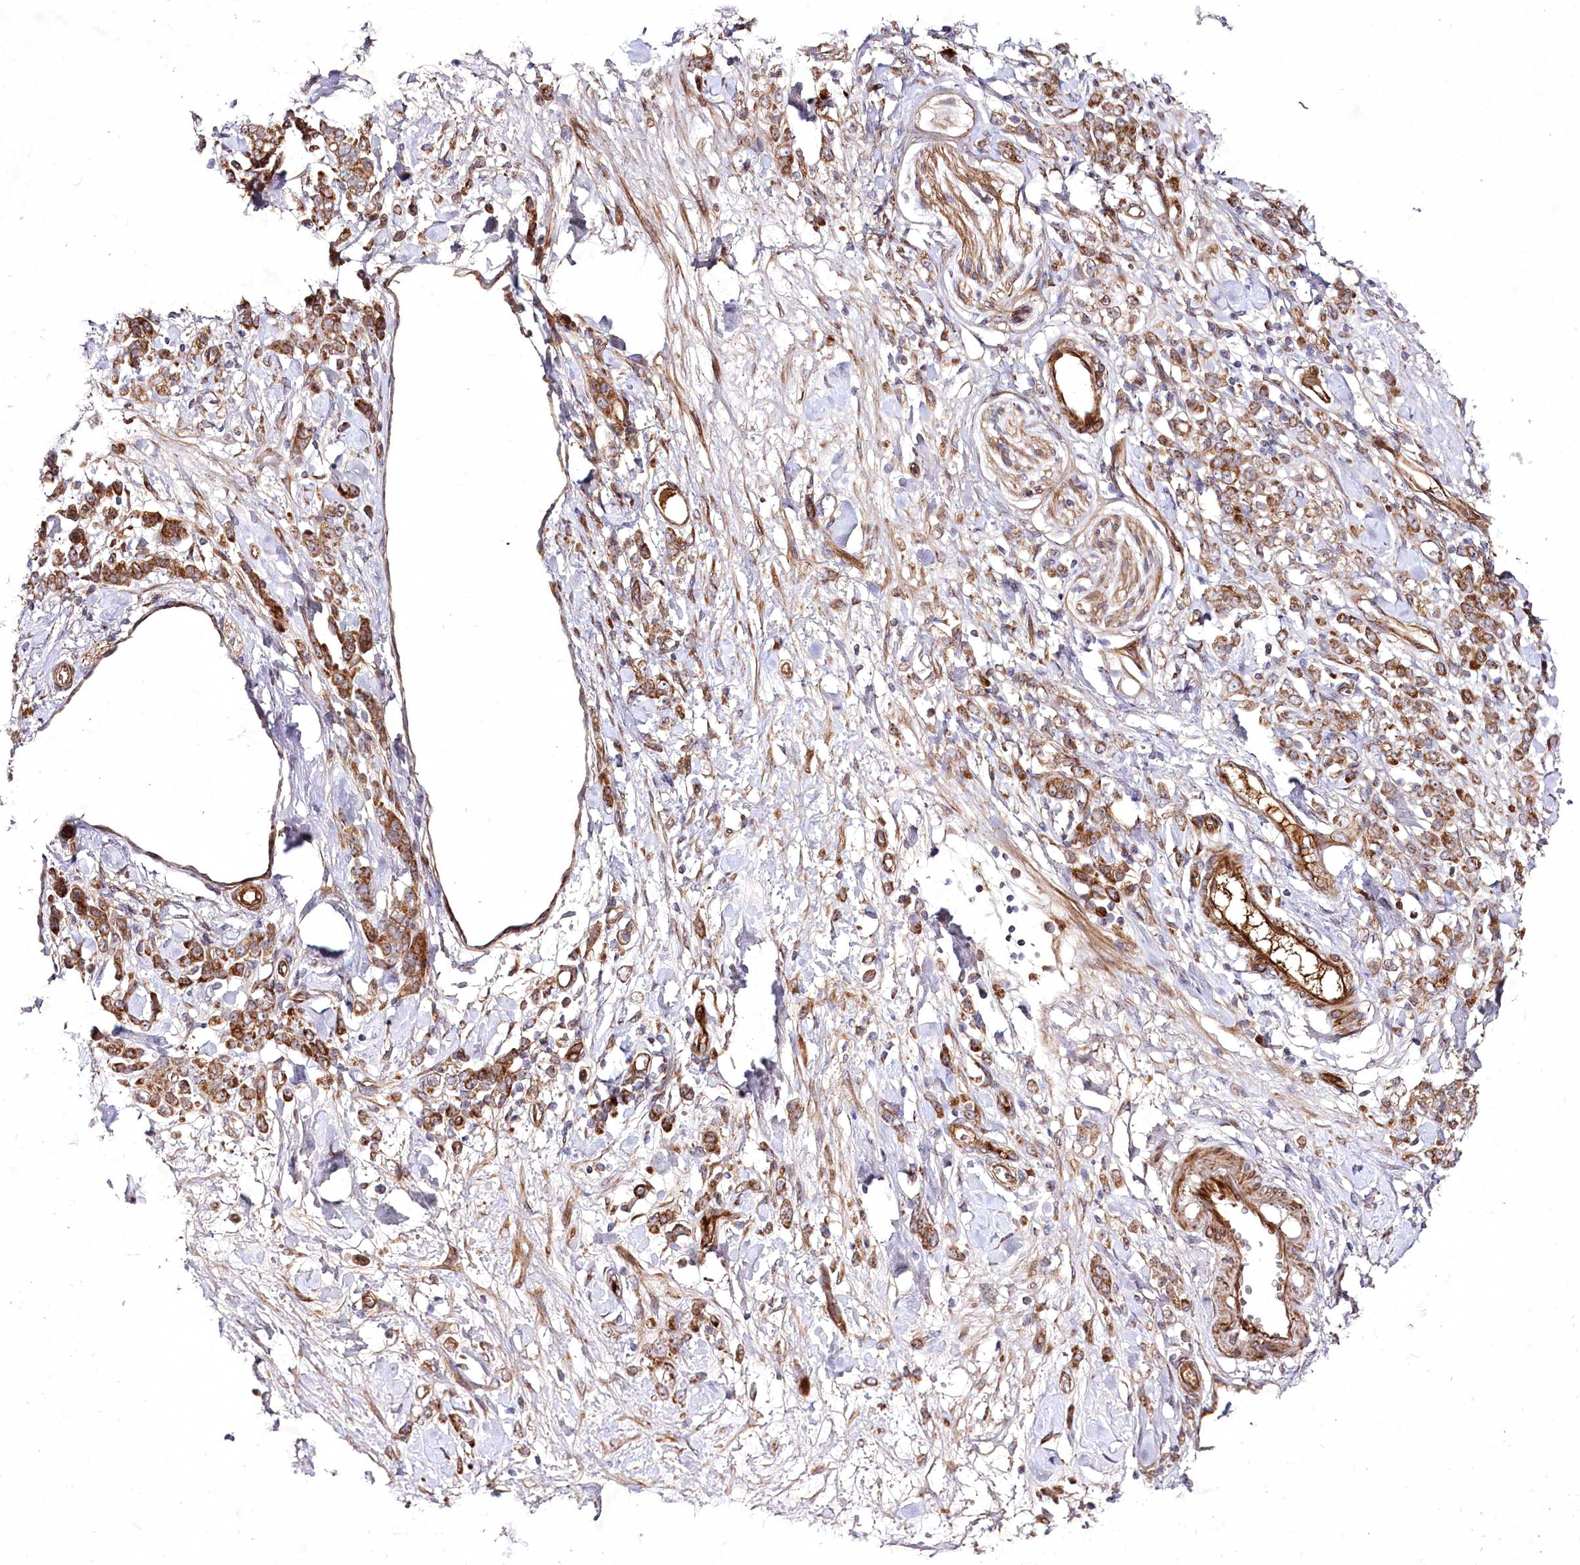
{"staining": {"intensity": "moderate", "quantity": ">75%", "location": "cytoplasmic/membranous"}, "tissue": "stomach cancer", "cell_type": "Tumor cells", "image_type": "cancer", "snomed": [{"axis": "morphology", "description": "Normal tissue, NOS"}, {"axis": "morphology", "description": "Adenocarcinoma, NOS"}, {"axis": "topography", "description": "Stomach"}], "caption": "A high-resolution histopathology image shows immunohistochemistry (IHC) staining of stomach cancer, which exhibits moderate cytoplasmic/membranous positivity in about >75% of tumor cells. Immunohistochemistry stains the protein in brown and the nuclei are stained blue.", "gene": "PSTK", "patient": {"sex": "male", "age": 82}}